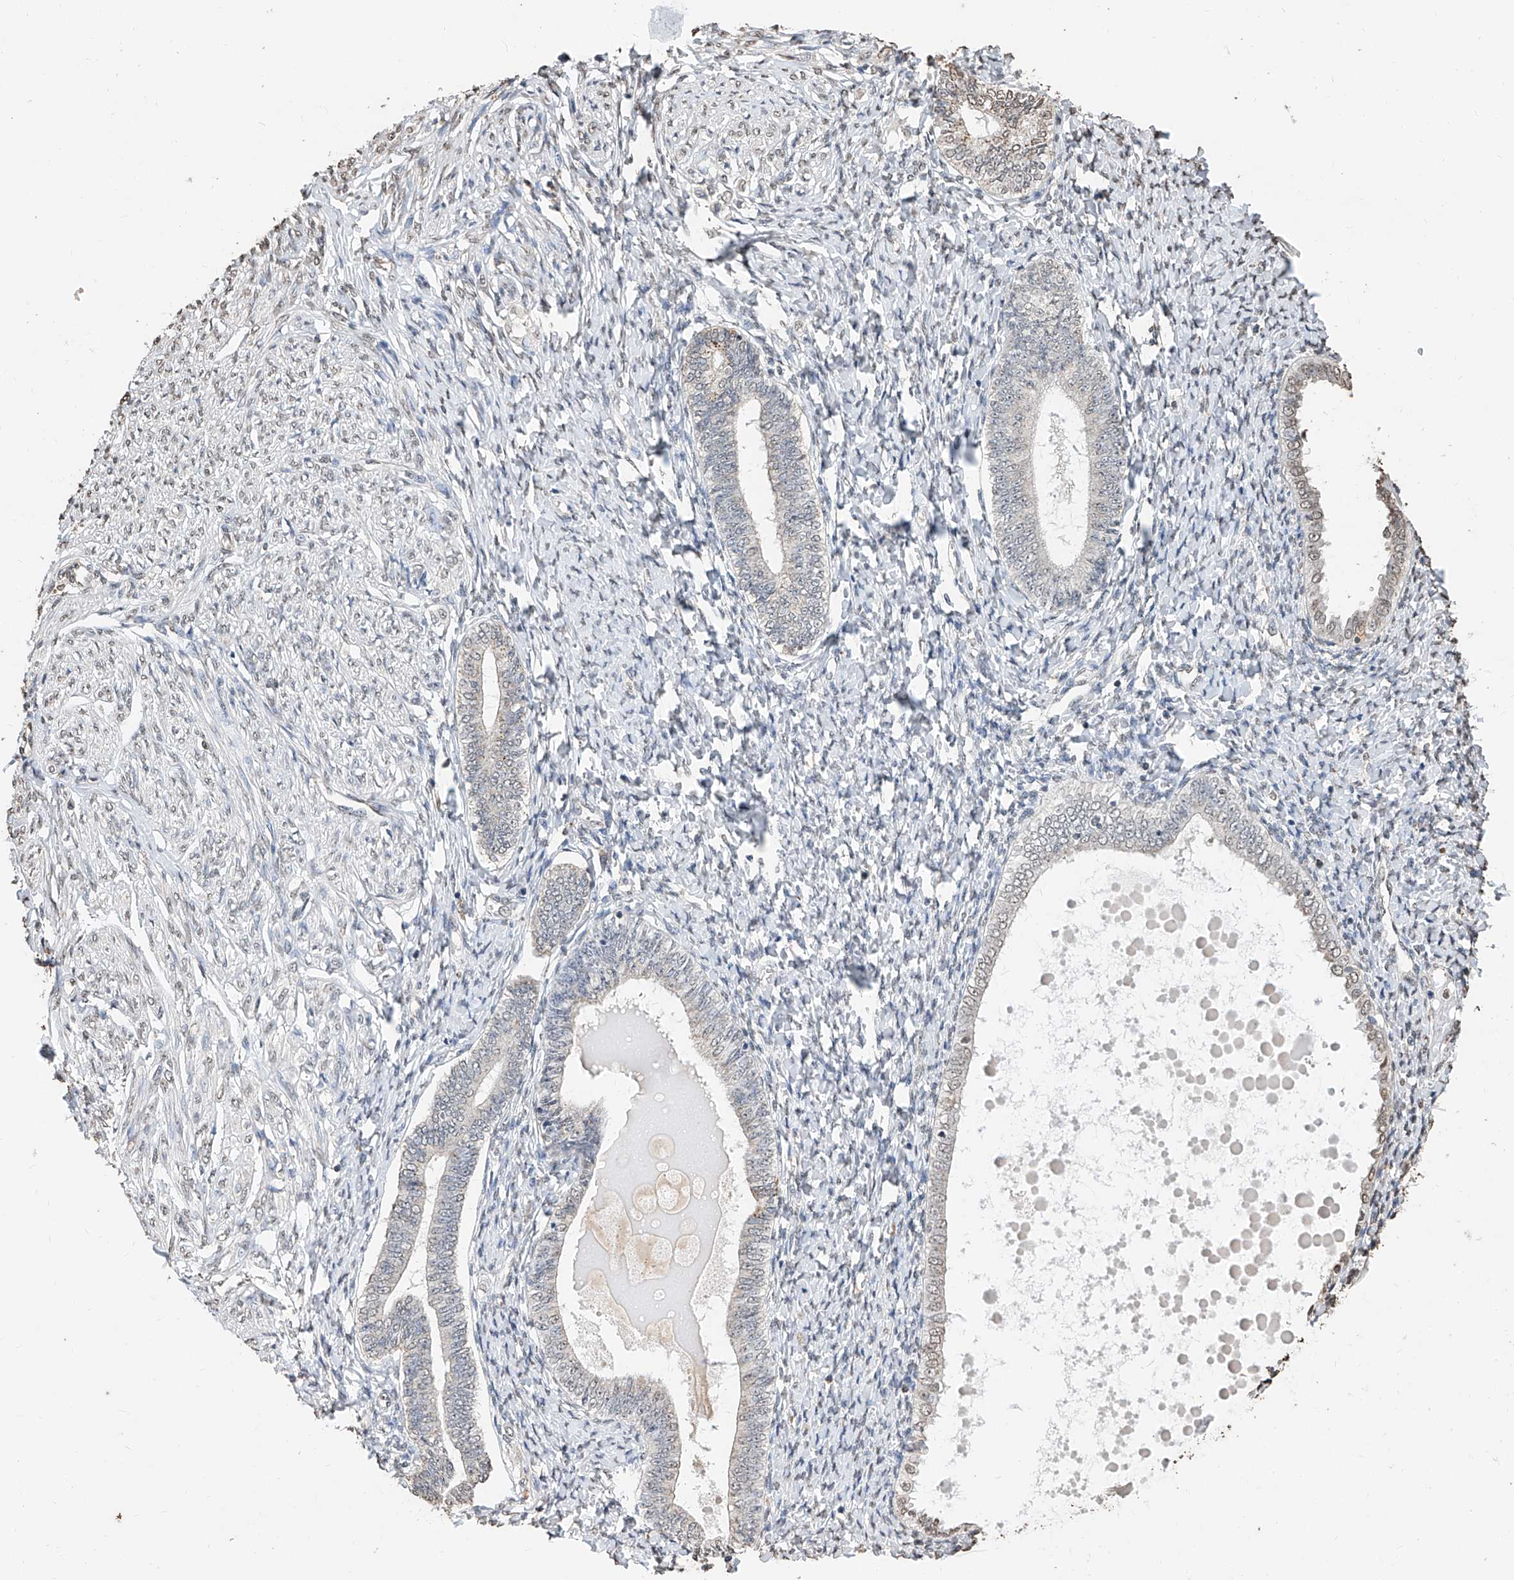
{"staining": {"intensity": "negative", "quantity": "none", "location": "none"}, "tissue": "endometrium", "cell_type": "Cells in endometrial stroma", "image_type": "normal", "snomed": [{"axis": "morphology", "description": "Normal tissue, NOS"}, {"axis": "topography", "description": "Endometrium"}], "caption": "Cells in endometrial stroma show no significant expression in normal endometrium. (DAB IHC visualized using brightfield microscopy, high magnification).", "gene": "RP9", "patient": {"sex": "female", "age": 72}}